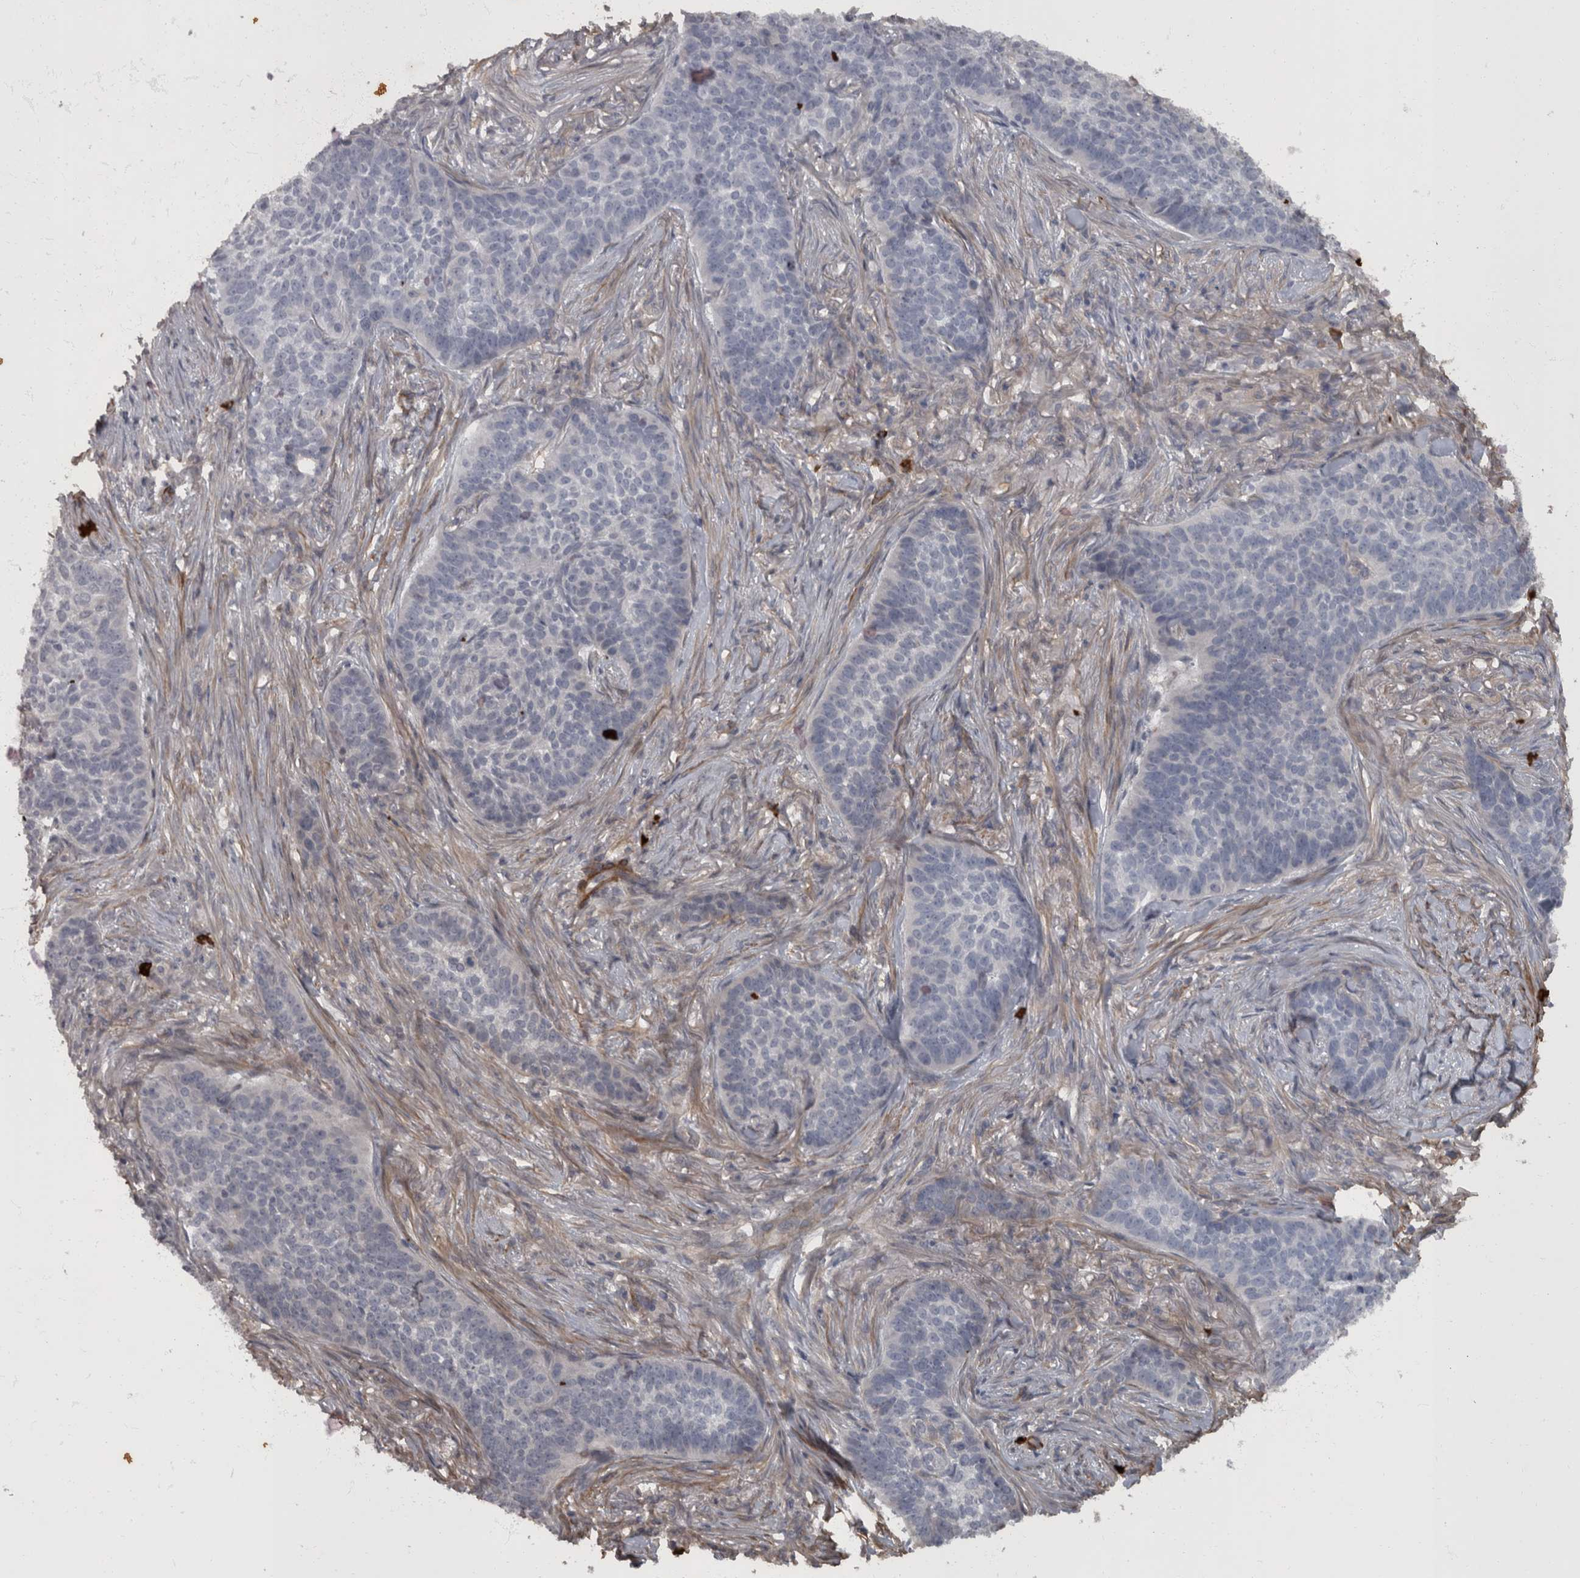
{"staining": {"intensity": "negative", "quantity": "none", "location": "none"}, "tissue": "skin cancer", "cell_type": "Tumor cells", "image_type": "cancer", "snomed": [{"axis": "morphology", "description": "Basal cell carcinoma"}, {"axis": "topography", "description": "Skin"}], "caption": "The immunohistochemistry photomicrograph has no significant staining in tumor cells of skin cancer tissue.", "gene": "MASTL", "patient": {"sex": "male", "age": 85}}